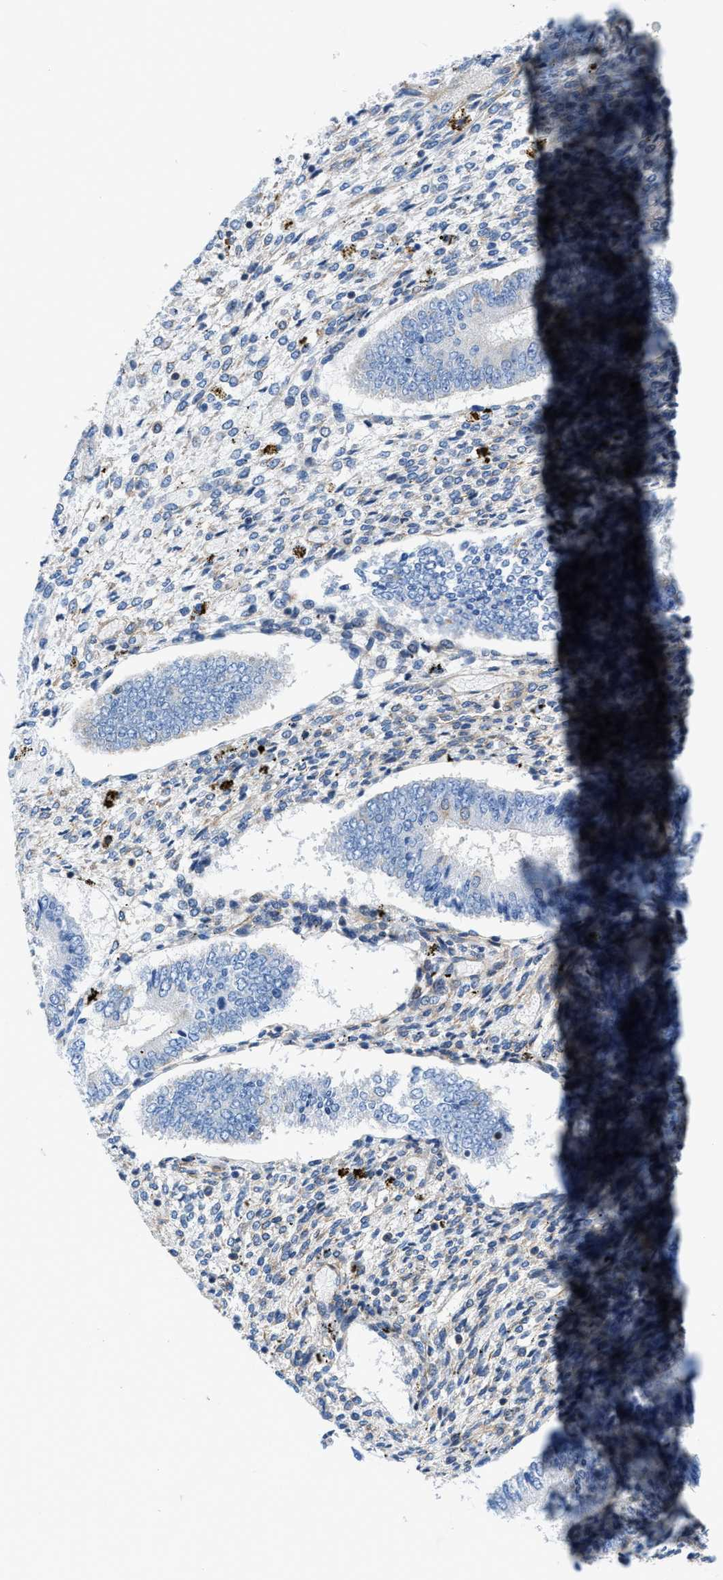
{"staining": {"intensity": "weak", "quantity": "25%-75%", "location": "cytoplasmic/membranous"}, "tissue": "endometrium", "cell_type": "Cells in endometrial stroma", "image_type": "normal", "snomed": [{"axis": "morphology", "description": "Normal tissue, NOS"}, {"axis": "topography", "description": "Endometrium"}], "caption": "A brown stain highlights weak cytoplasmic/membranous staining of a protein in cells in endometrial stroma of normal human endometrium. The protein is stained brown, and the nuclei are stained in blue (DAB (3,3'-diaminobenzidine) IHC with brightfield microscopy, high magnification).", "gene": "DMAC1", "patient": {"sex": "female", "age": 42}}